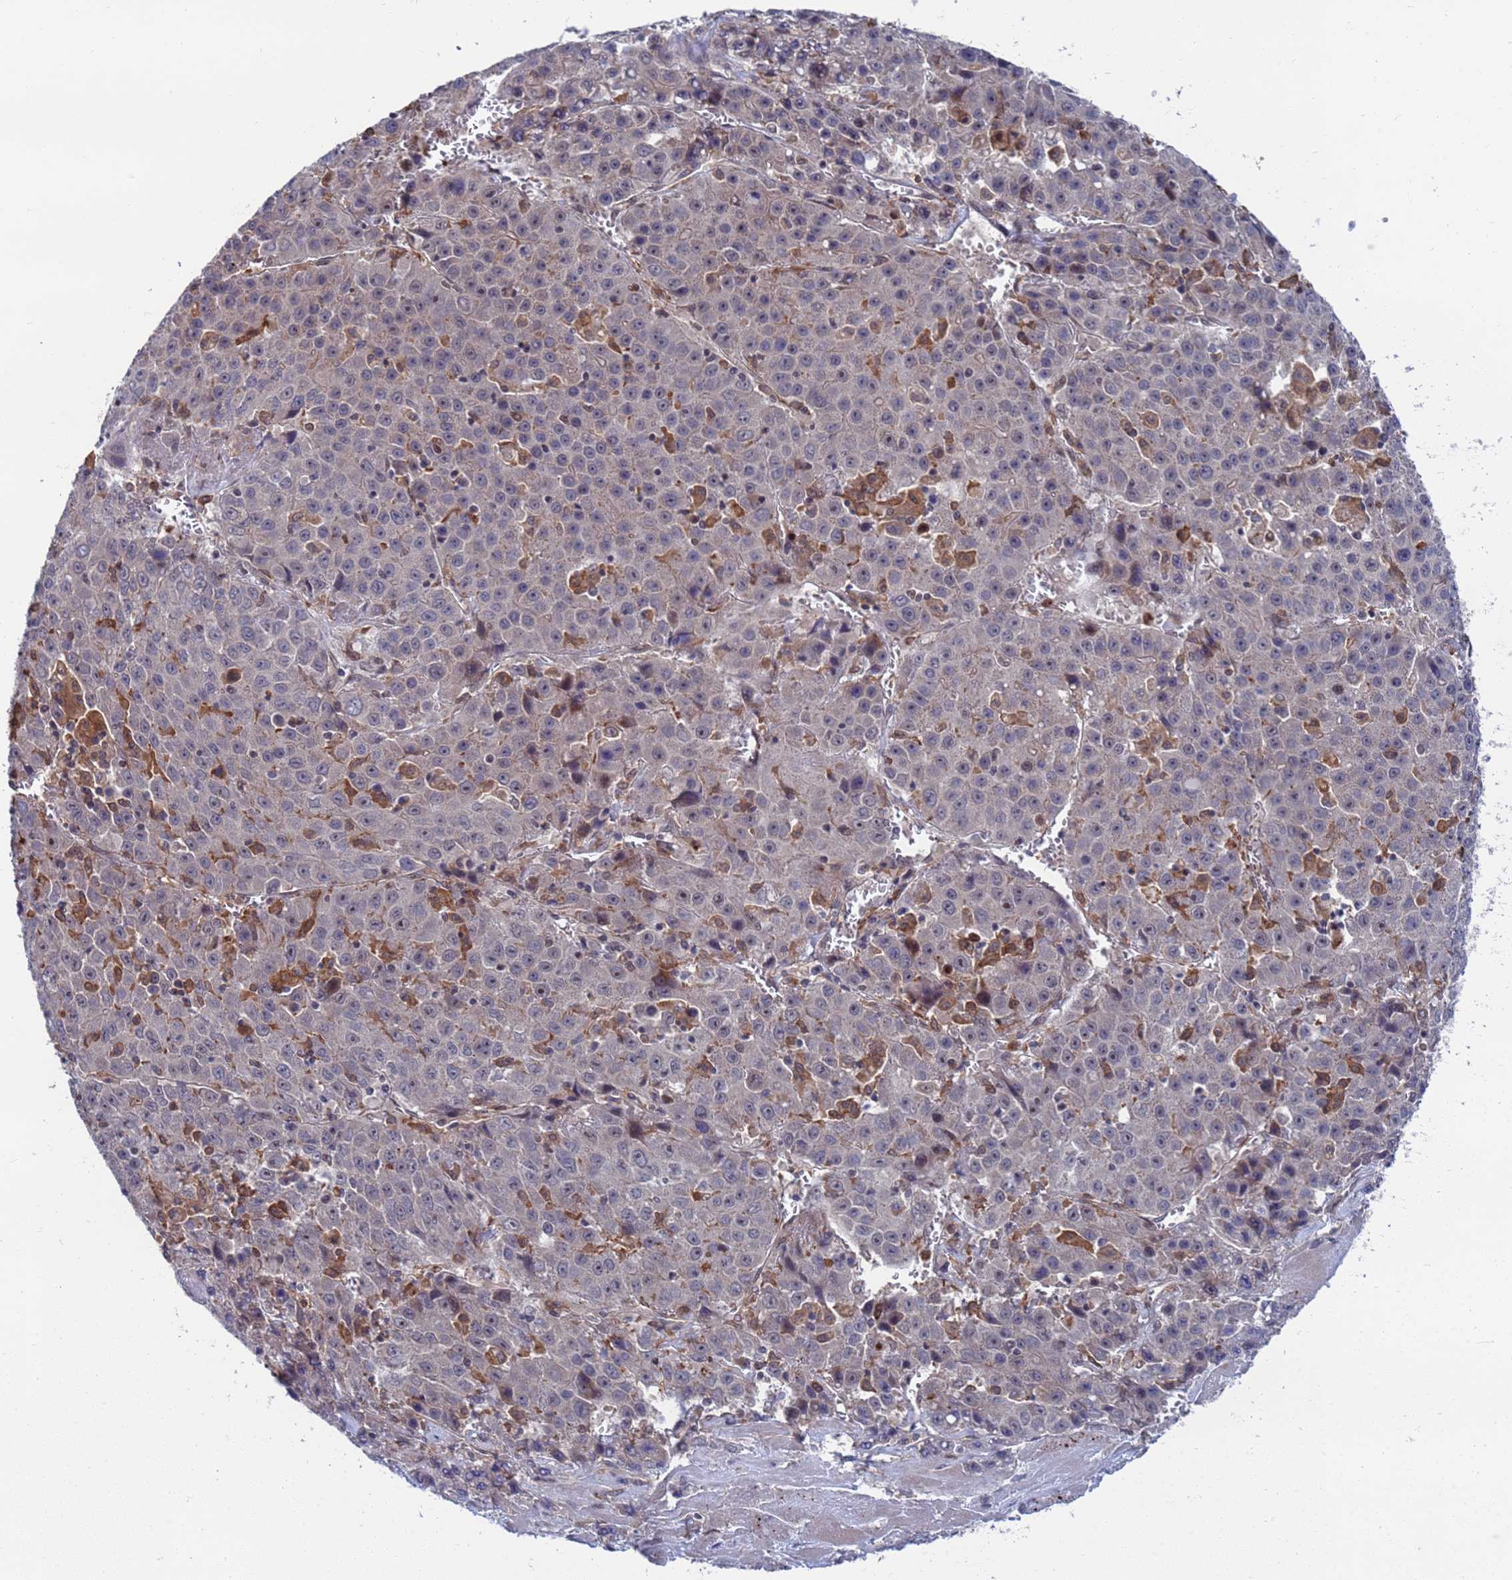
{"staining": {"intensity": "negative", "quantity": "none", "location": "none"}, "tissue": "liver cancer", "cell_type": "Tumor cells", "image_type": "cancer", "snomed": [{"axis": "morphology", "description": "Carcinoma, Hepatocellular, NOS"}, {"axis": "topography", "description": "Liver"}], "caption": "This is an immunohistochemistry (IHC) image of human liver cancer (hepatocellular carcinoma). There is no staining in tumor cells.", "gene": "TMBIM6", "patient": {"sex": "female", "age": 53}}